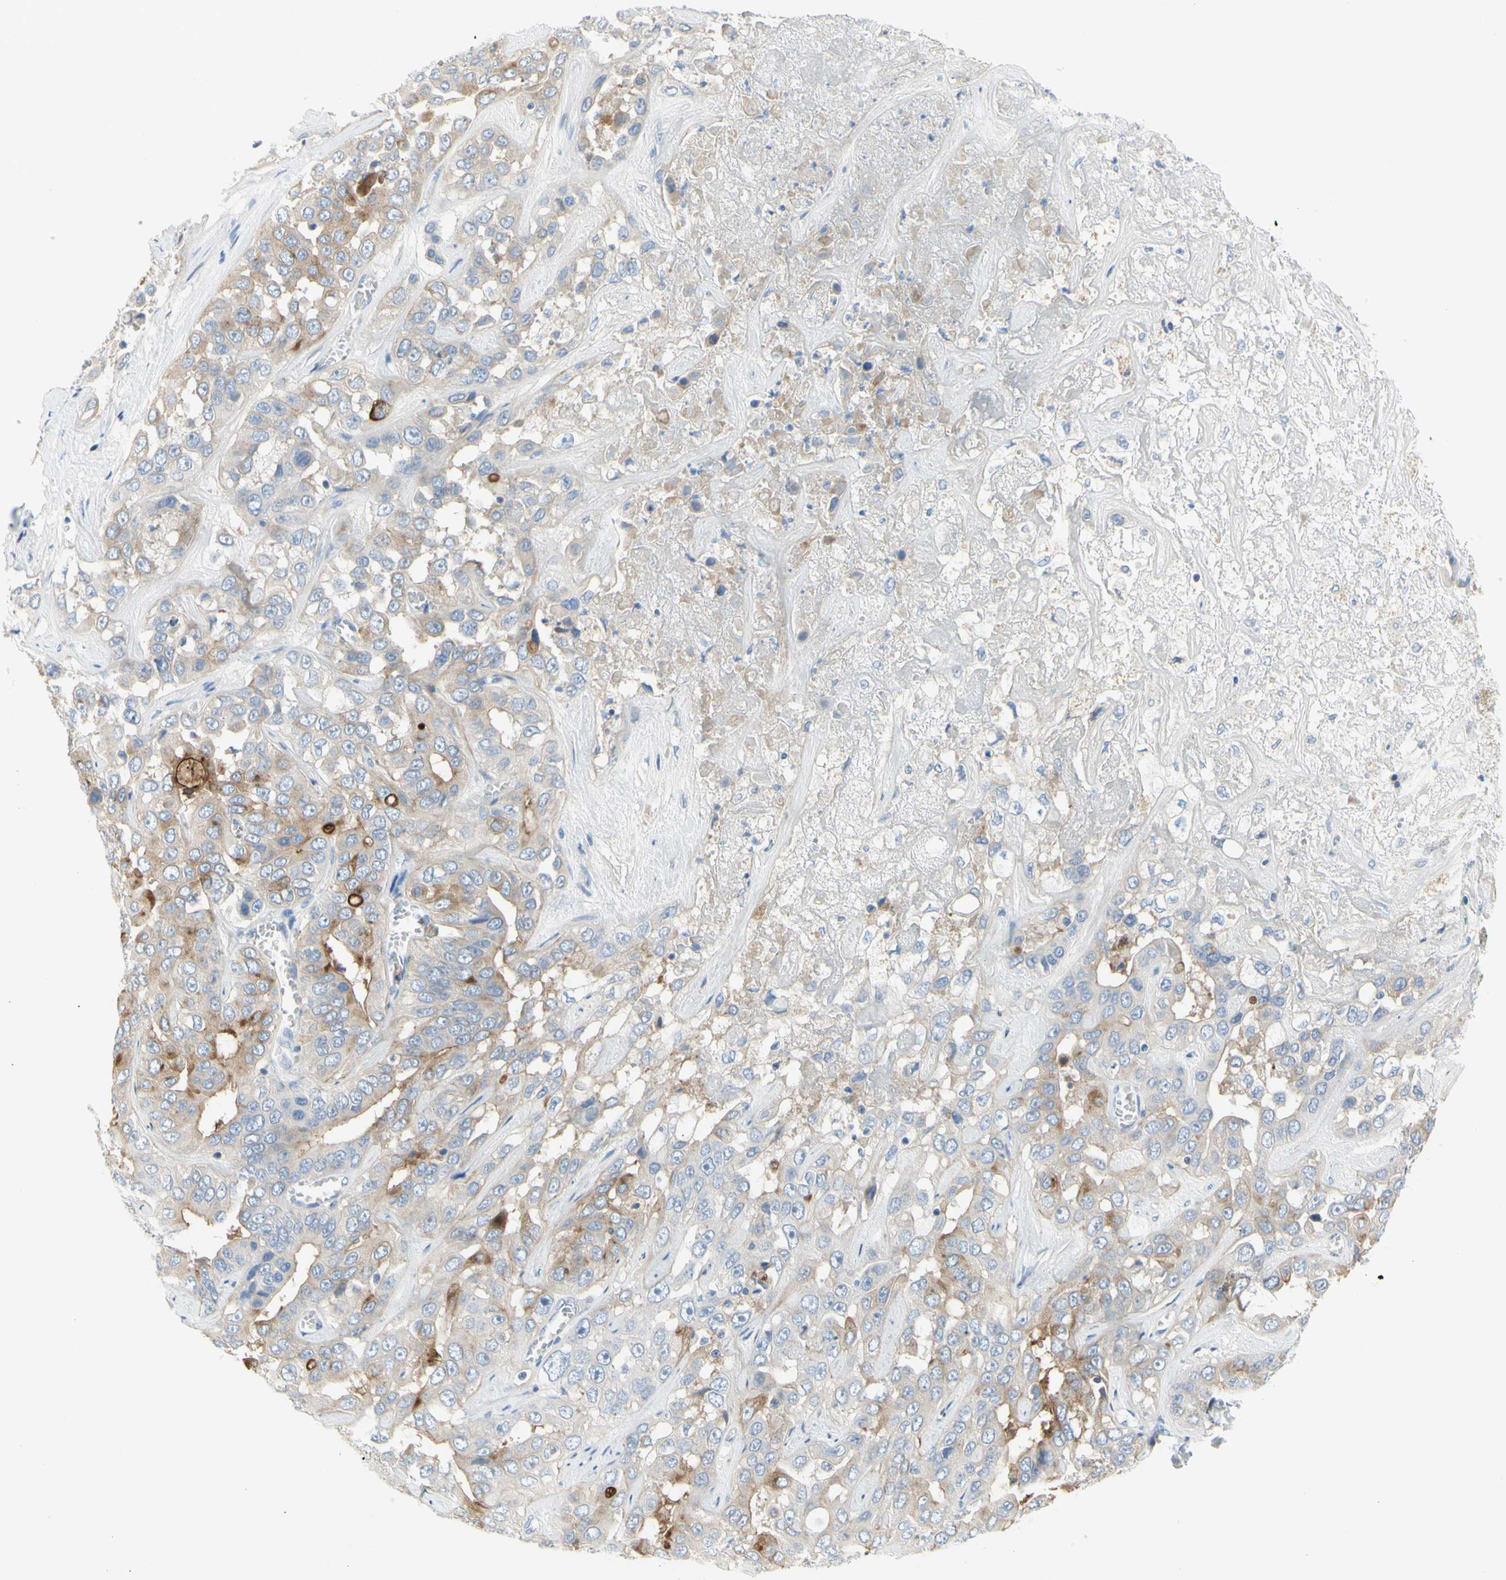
{"staining": {"intensity": "weak", "quantity": ">75%", "location": "cytoplasmic/membranous"}, "tissue": "liver cancer", "cell_type": "Tumor cells", "image_type": "cancer", "snomed": [{"axis": "morphology", "description": "Cholangiocarcinoma"}, {"axis": "topography", "description": "Liver"}], "caption": "High-magnification brightfield microscopy of cholangiocarcinoma (liver) stained with DAB (3,3'-diaminobenzidine) (brown) and counterstained with hematoxylin (blue). tumor cells exhibit weak cytoplasmic/membranous expression is present in approximately>75% of cells.", "gene": "MUC1", "patient": {"sex": "female", "age": 52}}